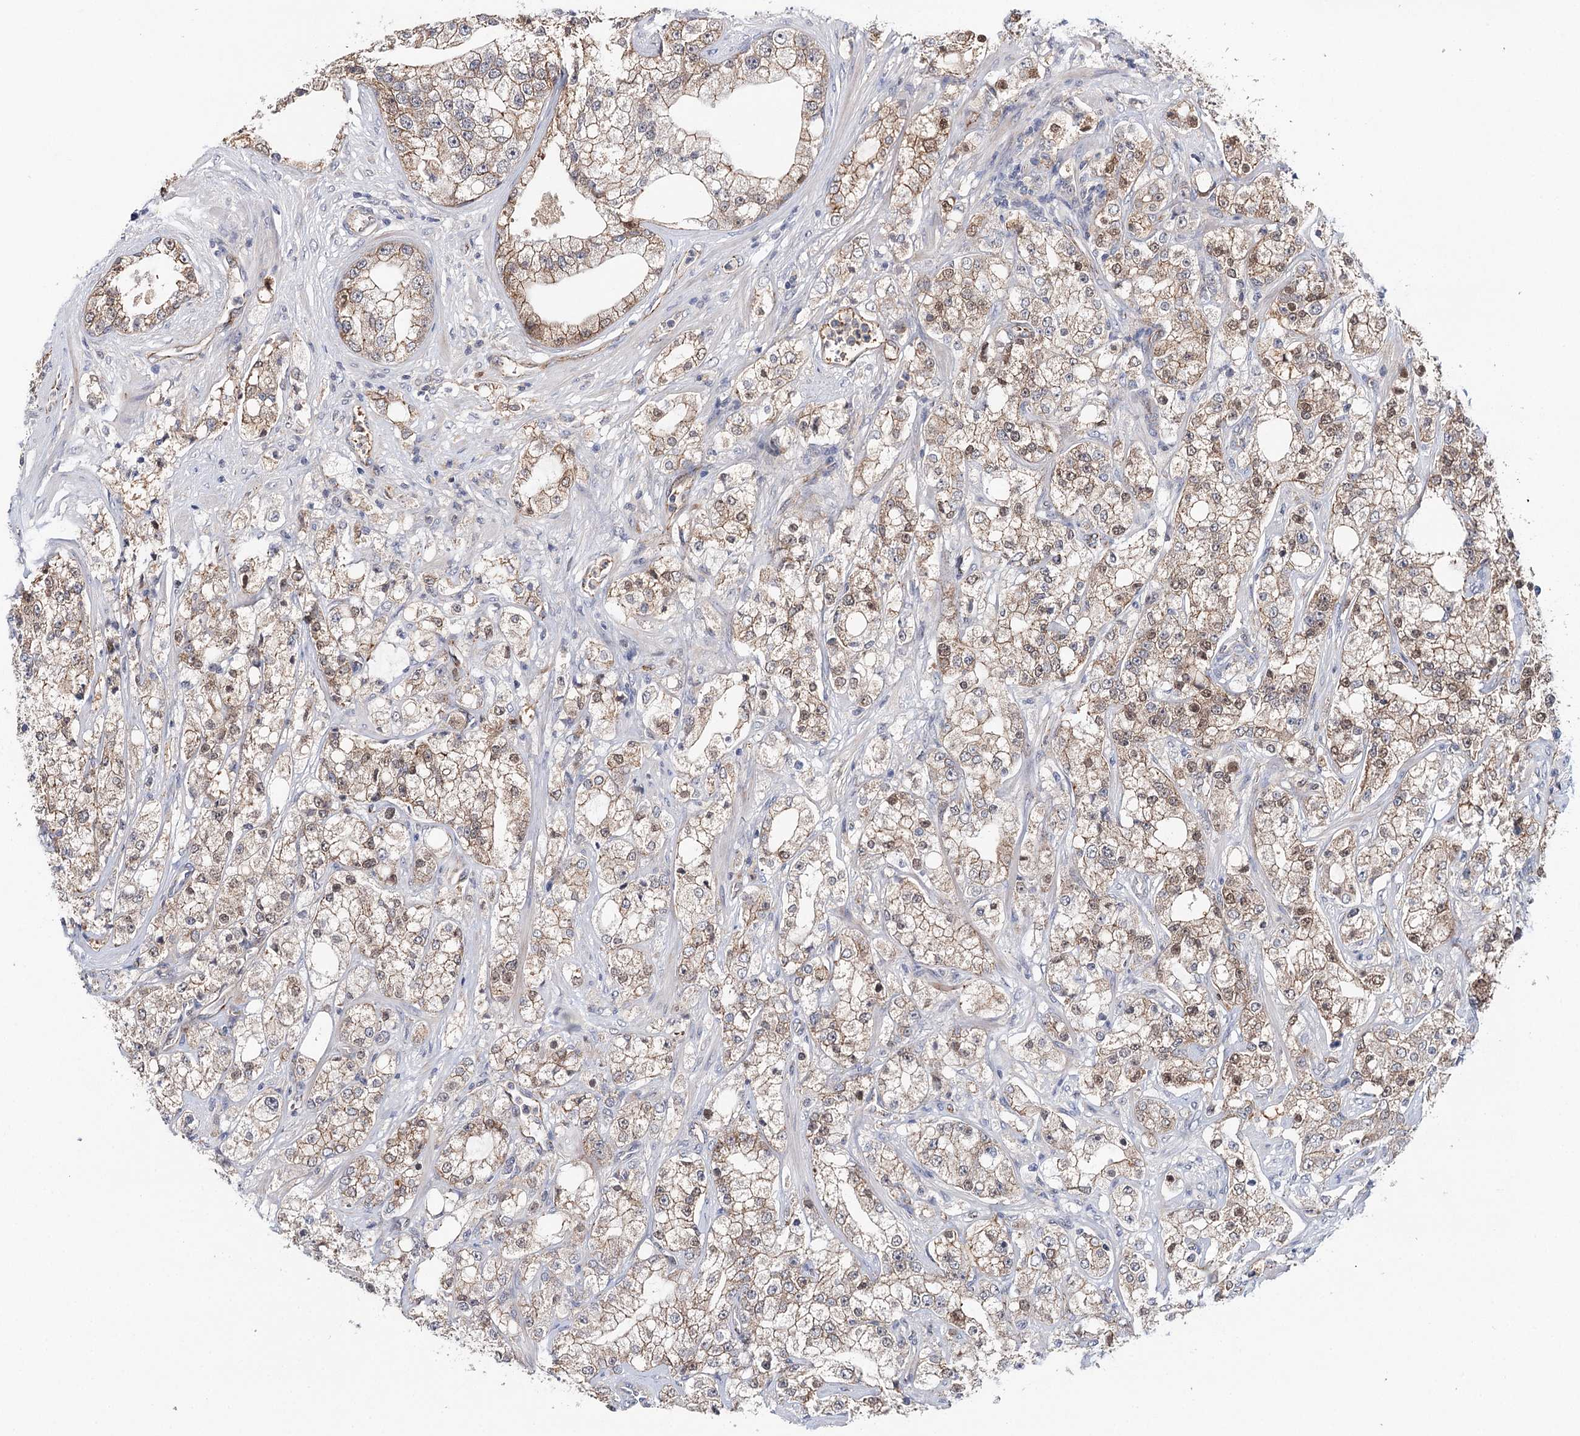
{"staining": {"intensity": "moderate", "quantity": ">75%", "location": "cytoplasmic/membranous"}, "tissue": "prostate cancer", "cell_type": "Tumor cells", "image_type": "cancer", "snomed": [{"axis": "morphology", "description": "Adenocarcinoma, High grade"}, {"axis": "topography", "description": "Prostate"}], "caption": "A medium amount of moderate cytoplasmic/membranous positivity is present in approximately >75% of tumor cells in prostate adenocarcinoma (high-grade) tissue.", "gene": "PKP4", "patient": {"sex": "male", "age": 64}}